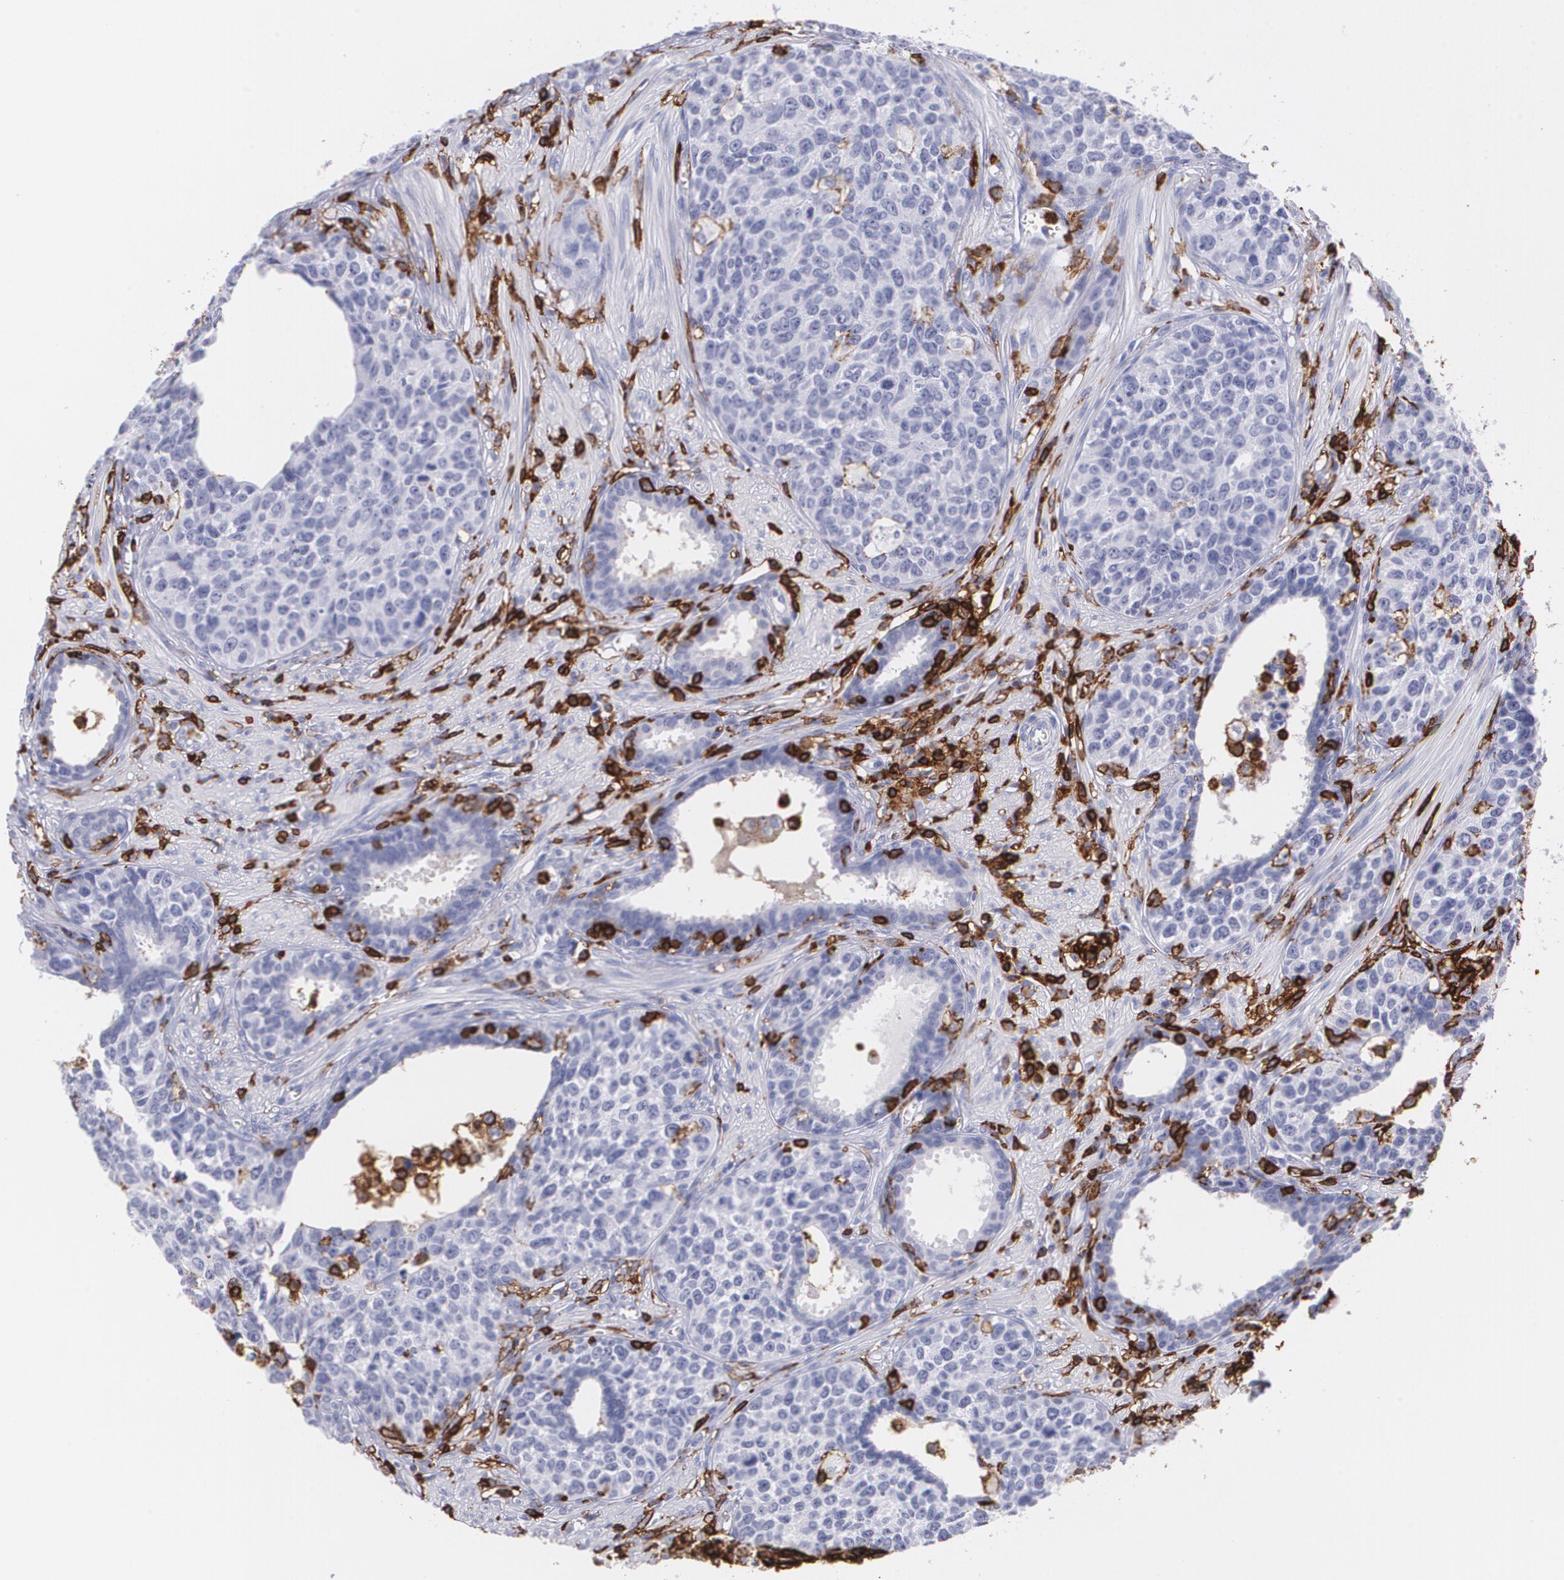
{"staining": {"intensity": "negative", "quantity": "none", "location": "none"}, "tissue": "urothelial cancer", "cell_type": "Tumor cells", "image_type": "cancer", "snomed": [{"axis": "morphology", "description": "Urothelial carcinoma, High grade"}, {"axis": "topography", "description": "Urinary bladder"}], "caption": "Immunohistochemistry micrograph of neoplastic tissue: human urothelial cancer stained with DAB (3,3'-diaminobenzidine) reveals no significant protein staining in tumor cells. The staining was performed using DAB to visualize the protein expression in brown, while the nuclei were stained in blue with hematoxylin (Magnification: 20x).", "gene": "PTPRC", "patient": {"sex": "male", "age": 81}}